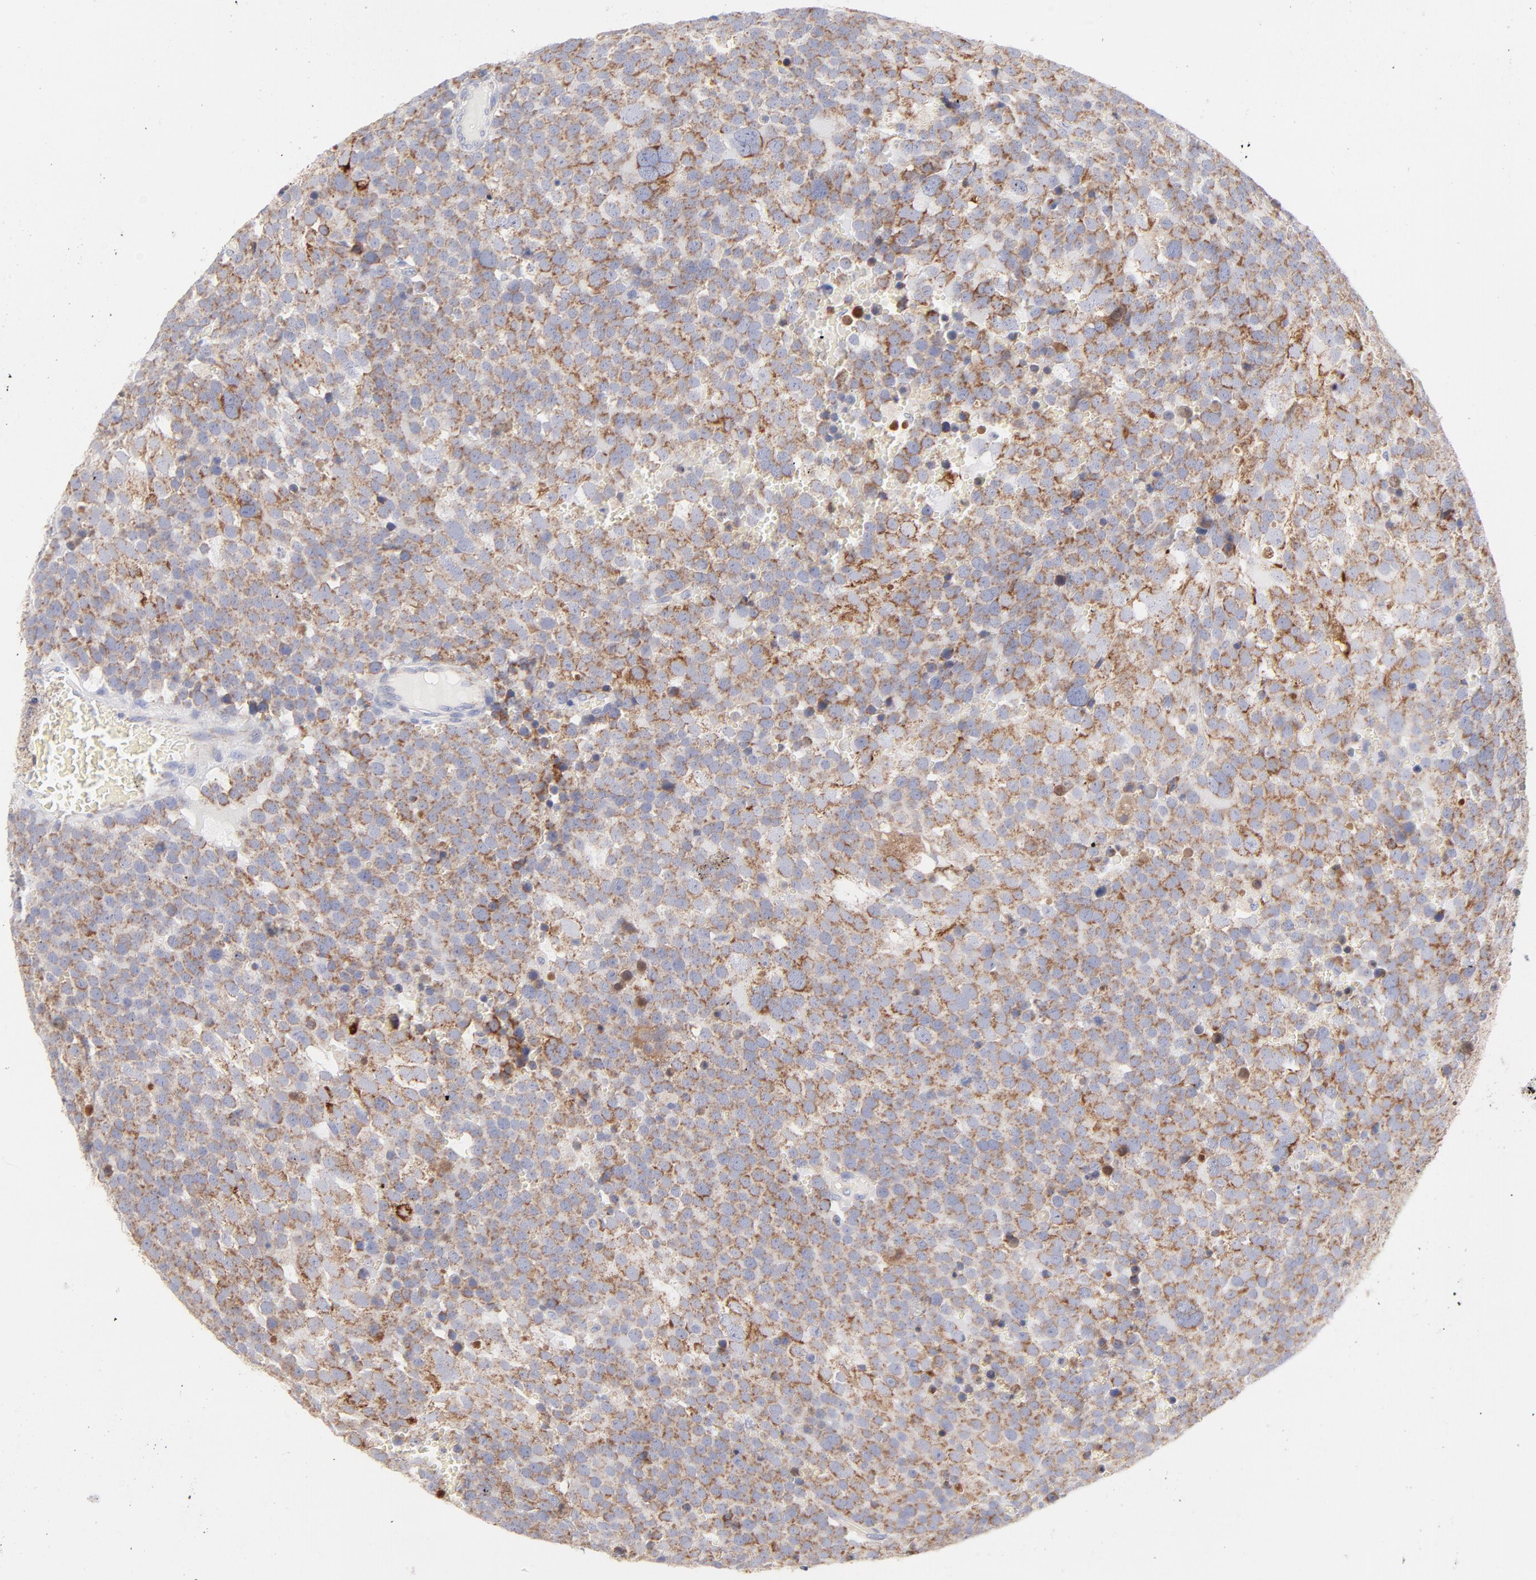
{"staining": {"intensity": "moderate", "quantity": ">75%", "location": "cytoplasmic/membranous"}, "tissue": "testis cancer", "cell_type": "Tumor cells", "image_type": "cancer", "snomed": [{"axis": "morphology", "description": "Seminoma, NOS"}, {"axis": "topography", "description": "Testis"}], "caption": "Tumor cells reveal medium levels of moderate cytoplasmic/membranous staining in approximately >75% of cells in human testis seminoma.", "gene": "TIMM8A", "patient": {"sex": "male", "age": 71}}